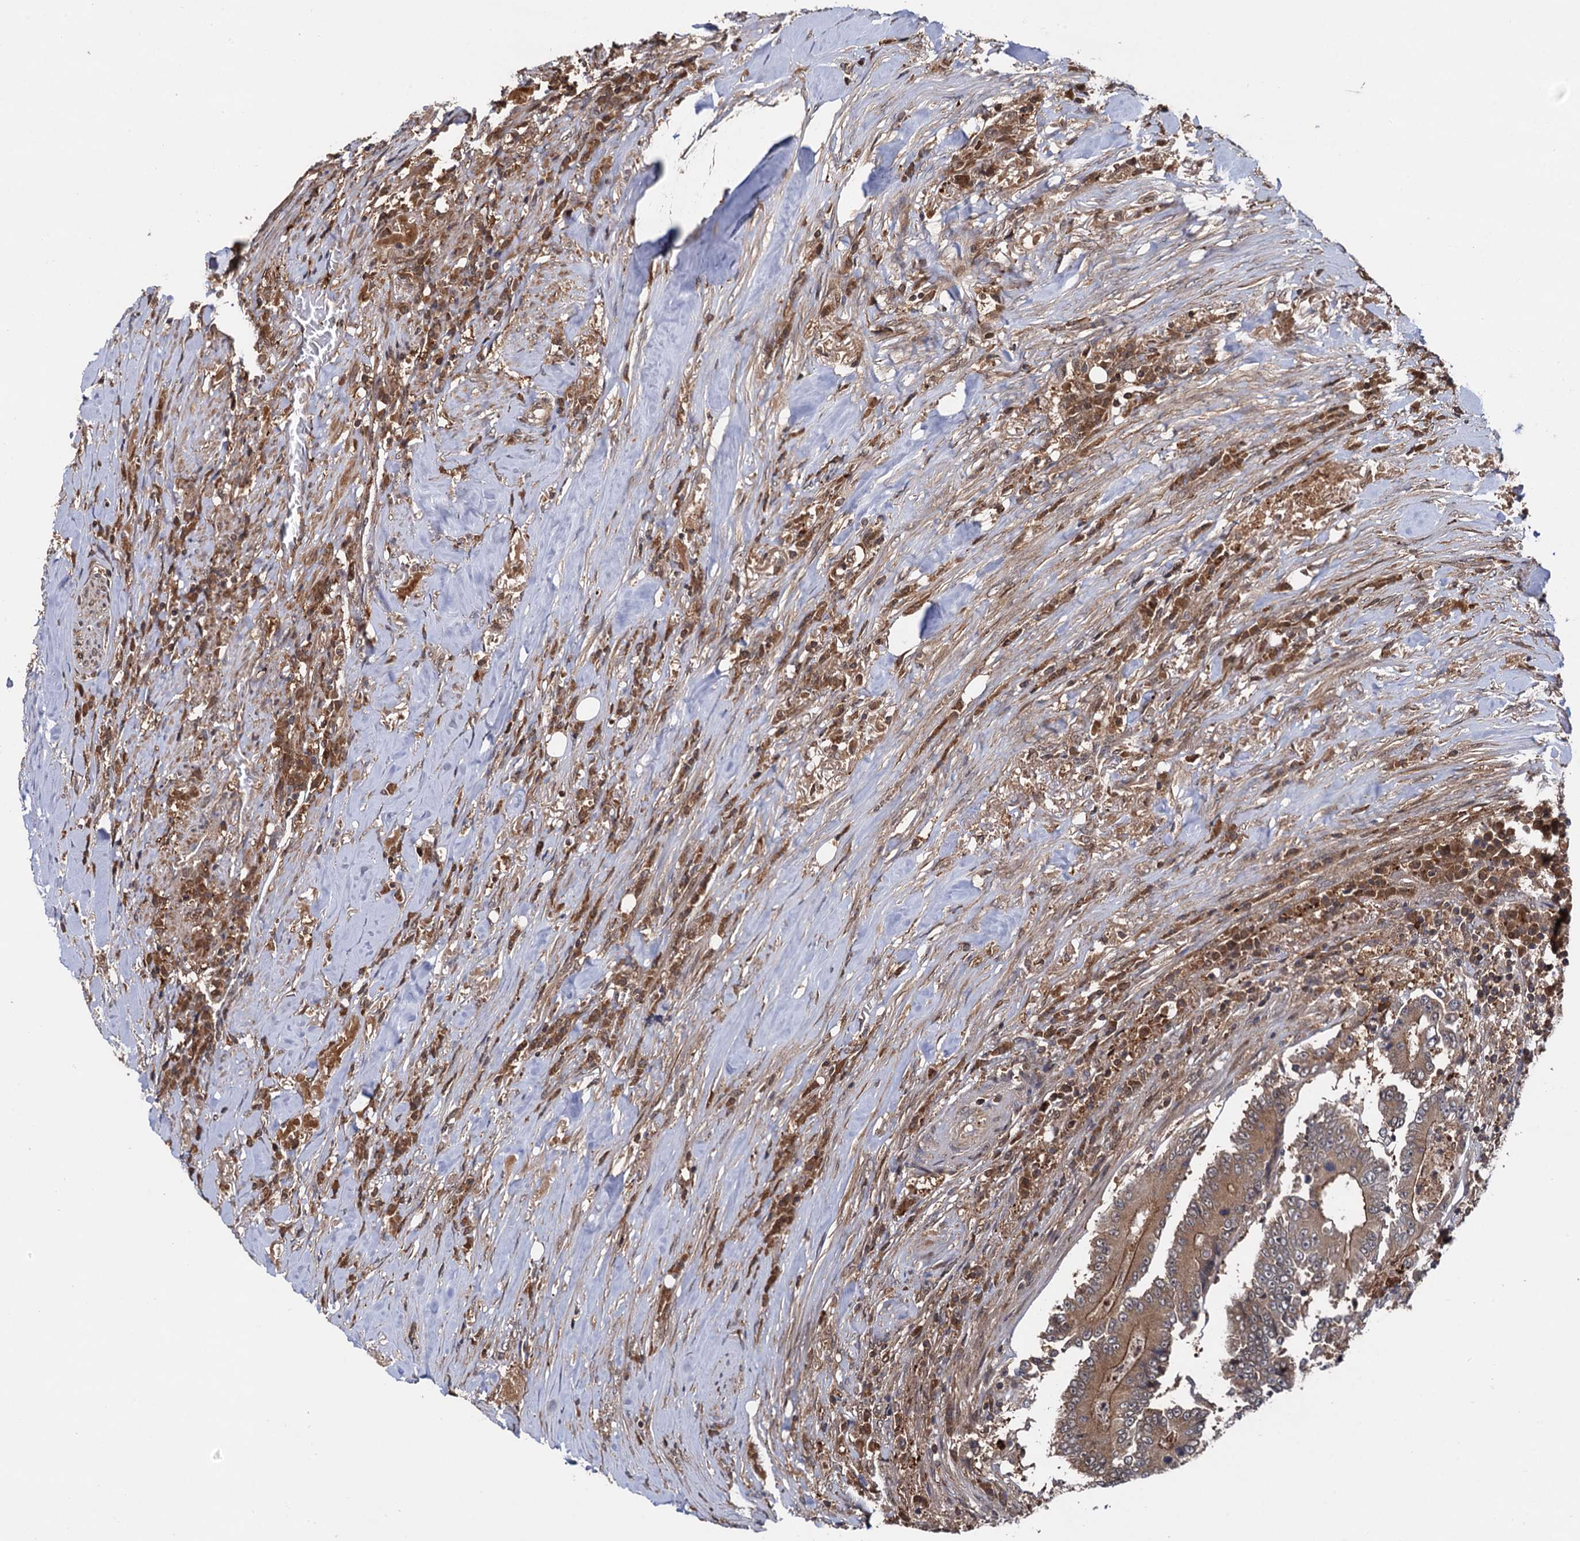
{"staining": {"intensity": "moderate", "quantity": ">75%", "location": "cytoplasmic/membranous"}, "tissue": "colorectal cancer", "cell_type": "Tumor cells", "image_type": "cancer", "snomed": [{"axis": "morphology", "description": "Adenocarcinoma, NOS"}, {"axis": "topography", "description": "Colon"}], "caption": "Moderate cytoplasmic/membranous staining is appreciated in approximately >75% of tumor cells in colorectal cancer (adenocarcinoma).", "gene": "SELENOP", "patient": {"sex": "male", "age": 83}}